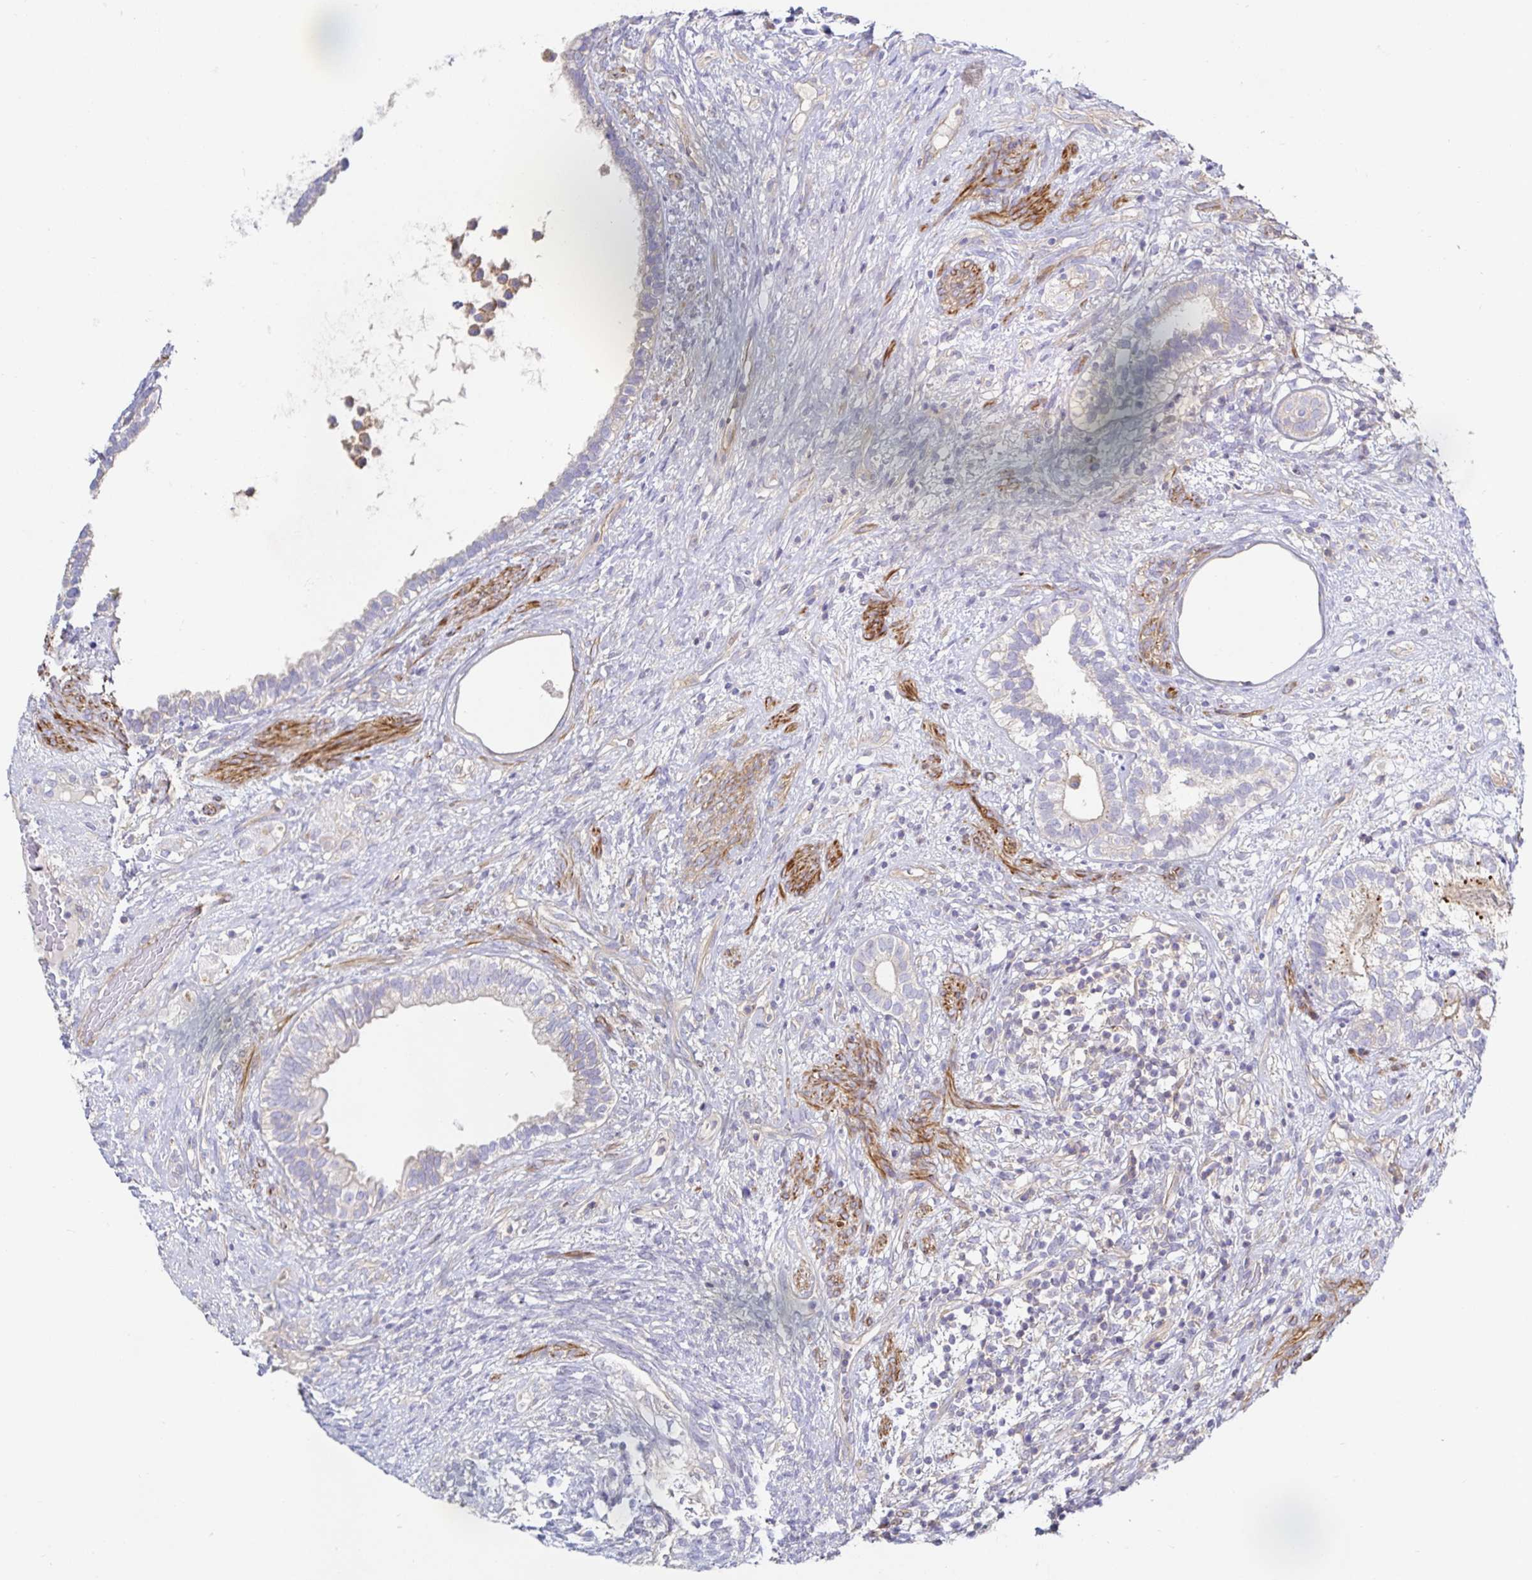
{"staining": {"intensity": "negative", "quantity": "none", "location": "none"}, "tissue": "testis cancer", "cell_type": "Tumor cells", "image_type": "cancer", "snomed": [{"axis": "morphology", "description": "Seminoma, NOS"}, {"axis": "morphology", "description": "Carcinoma, Embryonal, NOS"}, {"axis": "topography", "description": "Testis"}], "caption": "High power microscopy photomicrograph of an immunohistochemistry (IHC) micrograph of testis cancer, revealing no significant positivity in tumor cells.", "gene": "METTL22", "patient": {"sex": "male", "age": 41}}